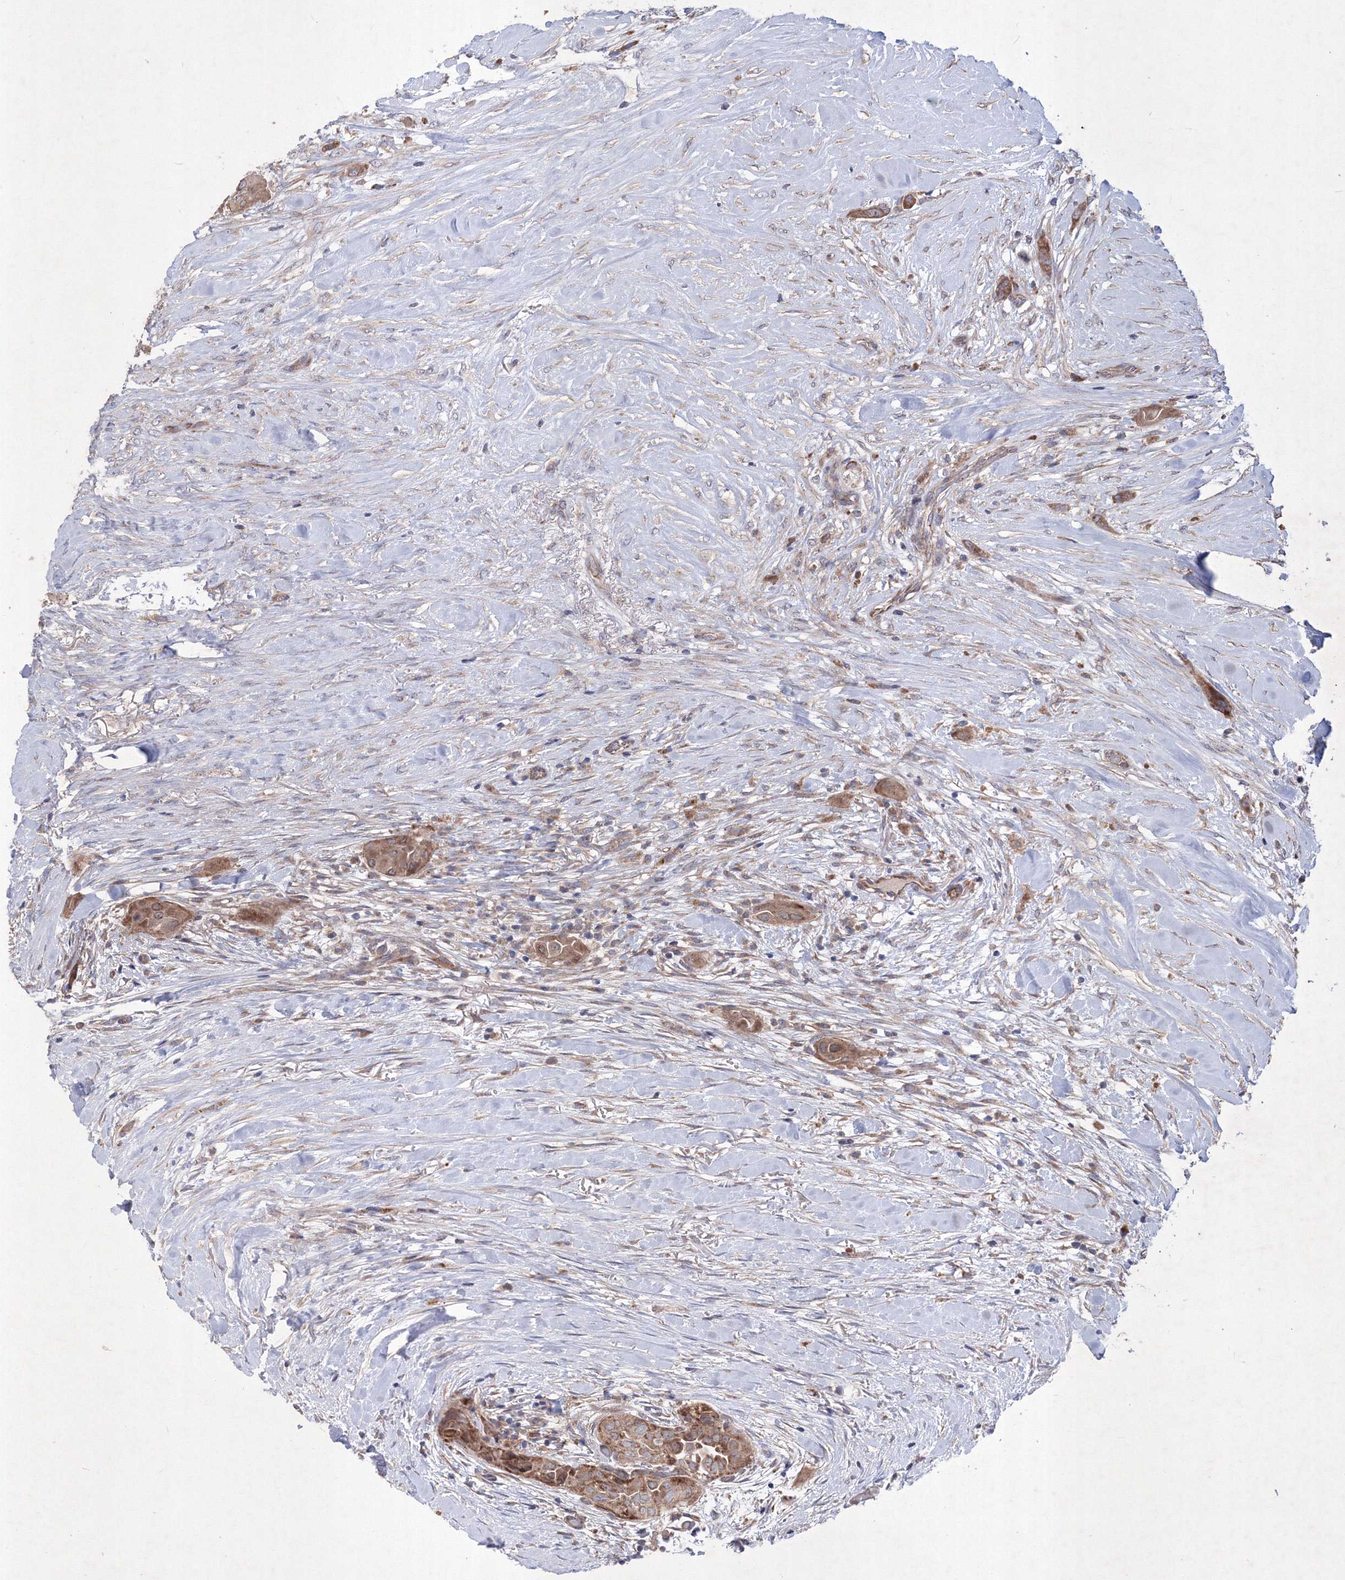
{"staining": {"intensity": "moderate", "quantity": ">75%", "location": "cytoplasmic/membranous"}, "tissue": "thyroid cancer", "cell_type": "Tumor cells", "image_type": "cancer", "snomed": [{"axis": "morphology", "description": "Papillary adenocarcinoma, NOS"}, {"axis": "topography", "description": "Thyroid gland"}], "caption": "A brown stain labels moderate cytoplasmic/membranous expression of a protein in thyroid papillary adenocarcinoma tumor cells.", "gene": "MTRF1L", "patient": {"sex": "female", "age": 59}}